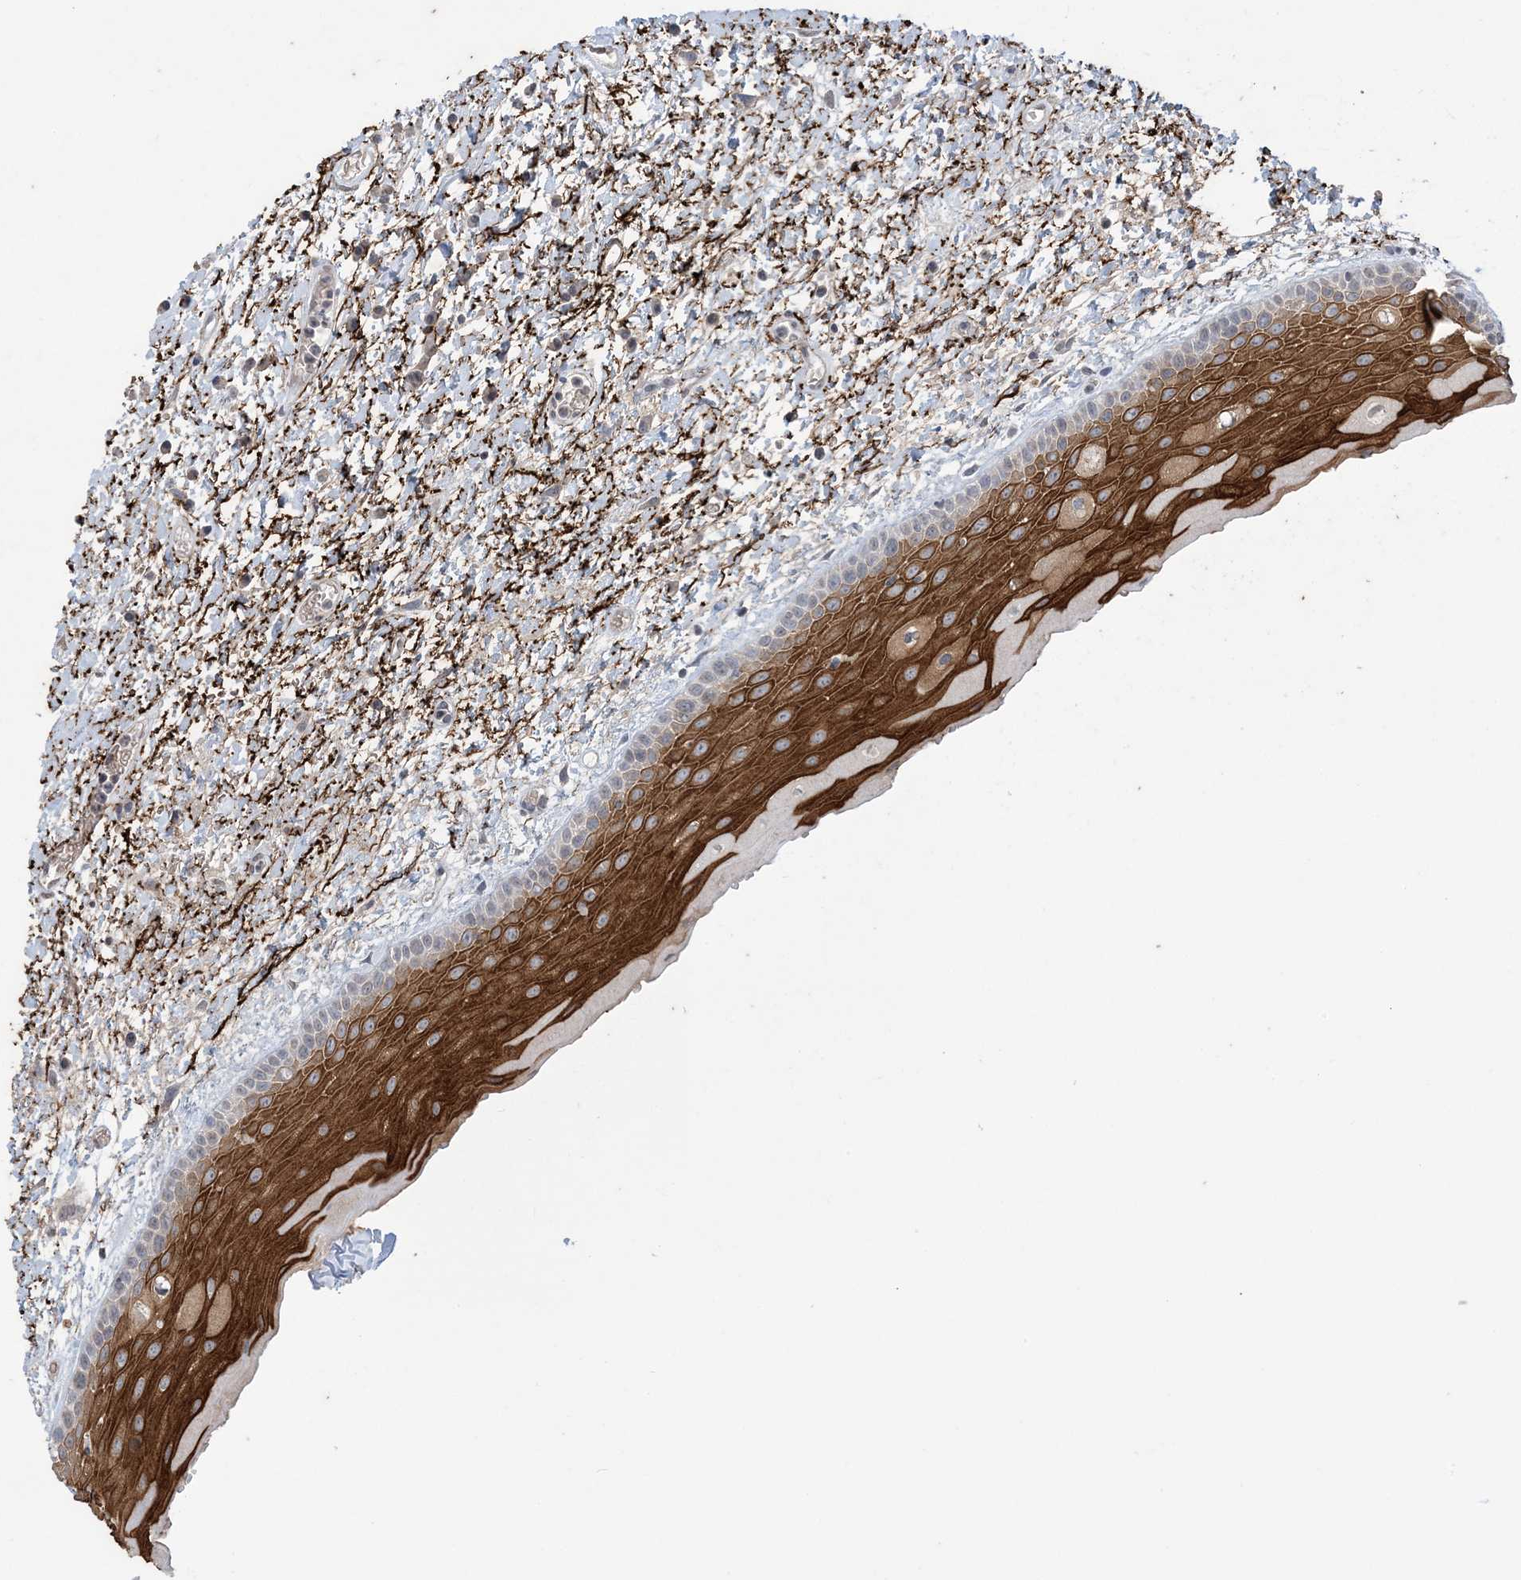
{"staining": {"intensity": "strong", "quantity": "25%-75%", "location": "cytoplasmic/membranous"}, "tissue": "oral mucosa", "cell_type": "Squamous epithelial cells", "image_type": "normal", "snomed": [{"axis": "morphology", "description": "Normal tissue, NOS"}, {"axis": "topography", "description": "Oral tissue"}], "caption": "The photomicrograph reveals immunohistochemical staining of benign oral mucosa. There is strong cytoplasmic/membranous staining is seen in about 25%-75% of squamous epithelial cells. (DAB (3,3'-diaminobenzidine) IHC with brightfield microscopy, high magnification).", "gene": "XRN1", "patient": {"sex": "female", "age": 76}}